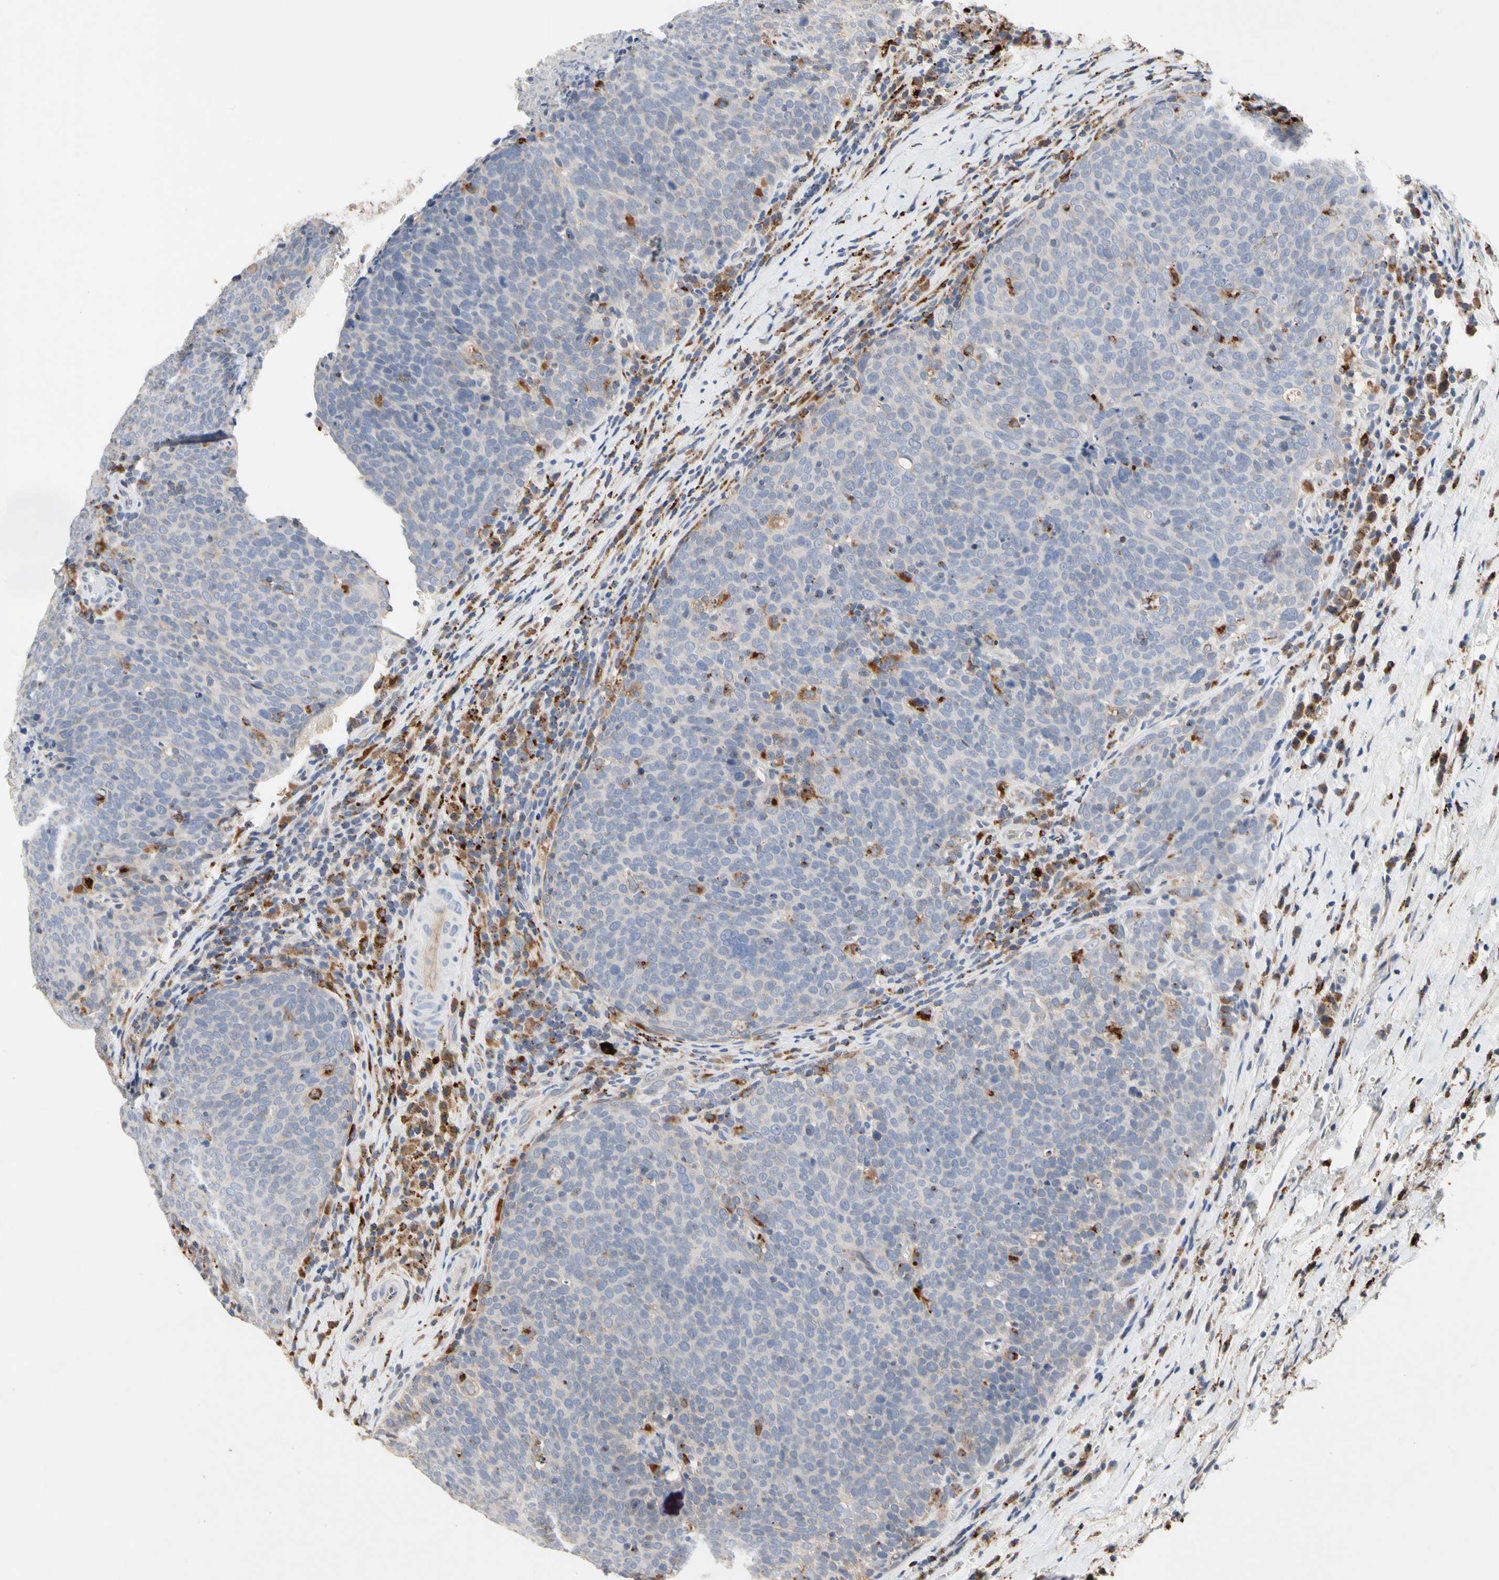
{"staining": {"intensity": "negative", "quantity": "none", "location": "none"}, "tissue": "head and neck cancer", "cell_type": "Tumor cells", "image_type": "cancer", "snomed": [{"axis": "morphology", "description": "Squamous cell carcinoma, NOS"}, {"axis": "morphology", "description": "Squamous cell carcinoma, metastatic, NOS"}, {"axis": "topography", "description": "Lymph node"}, {"axis": "topography", "description": "Head-Neck"}], "caption": "Protein analysis of head and neck cancer (metastatic squamous cell carcinoma) exhibits no significant positivity in tumor cells.", "gene": "ADA2", "patient": {"sex": "male", "age": 62}}